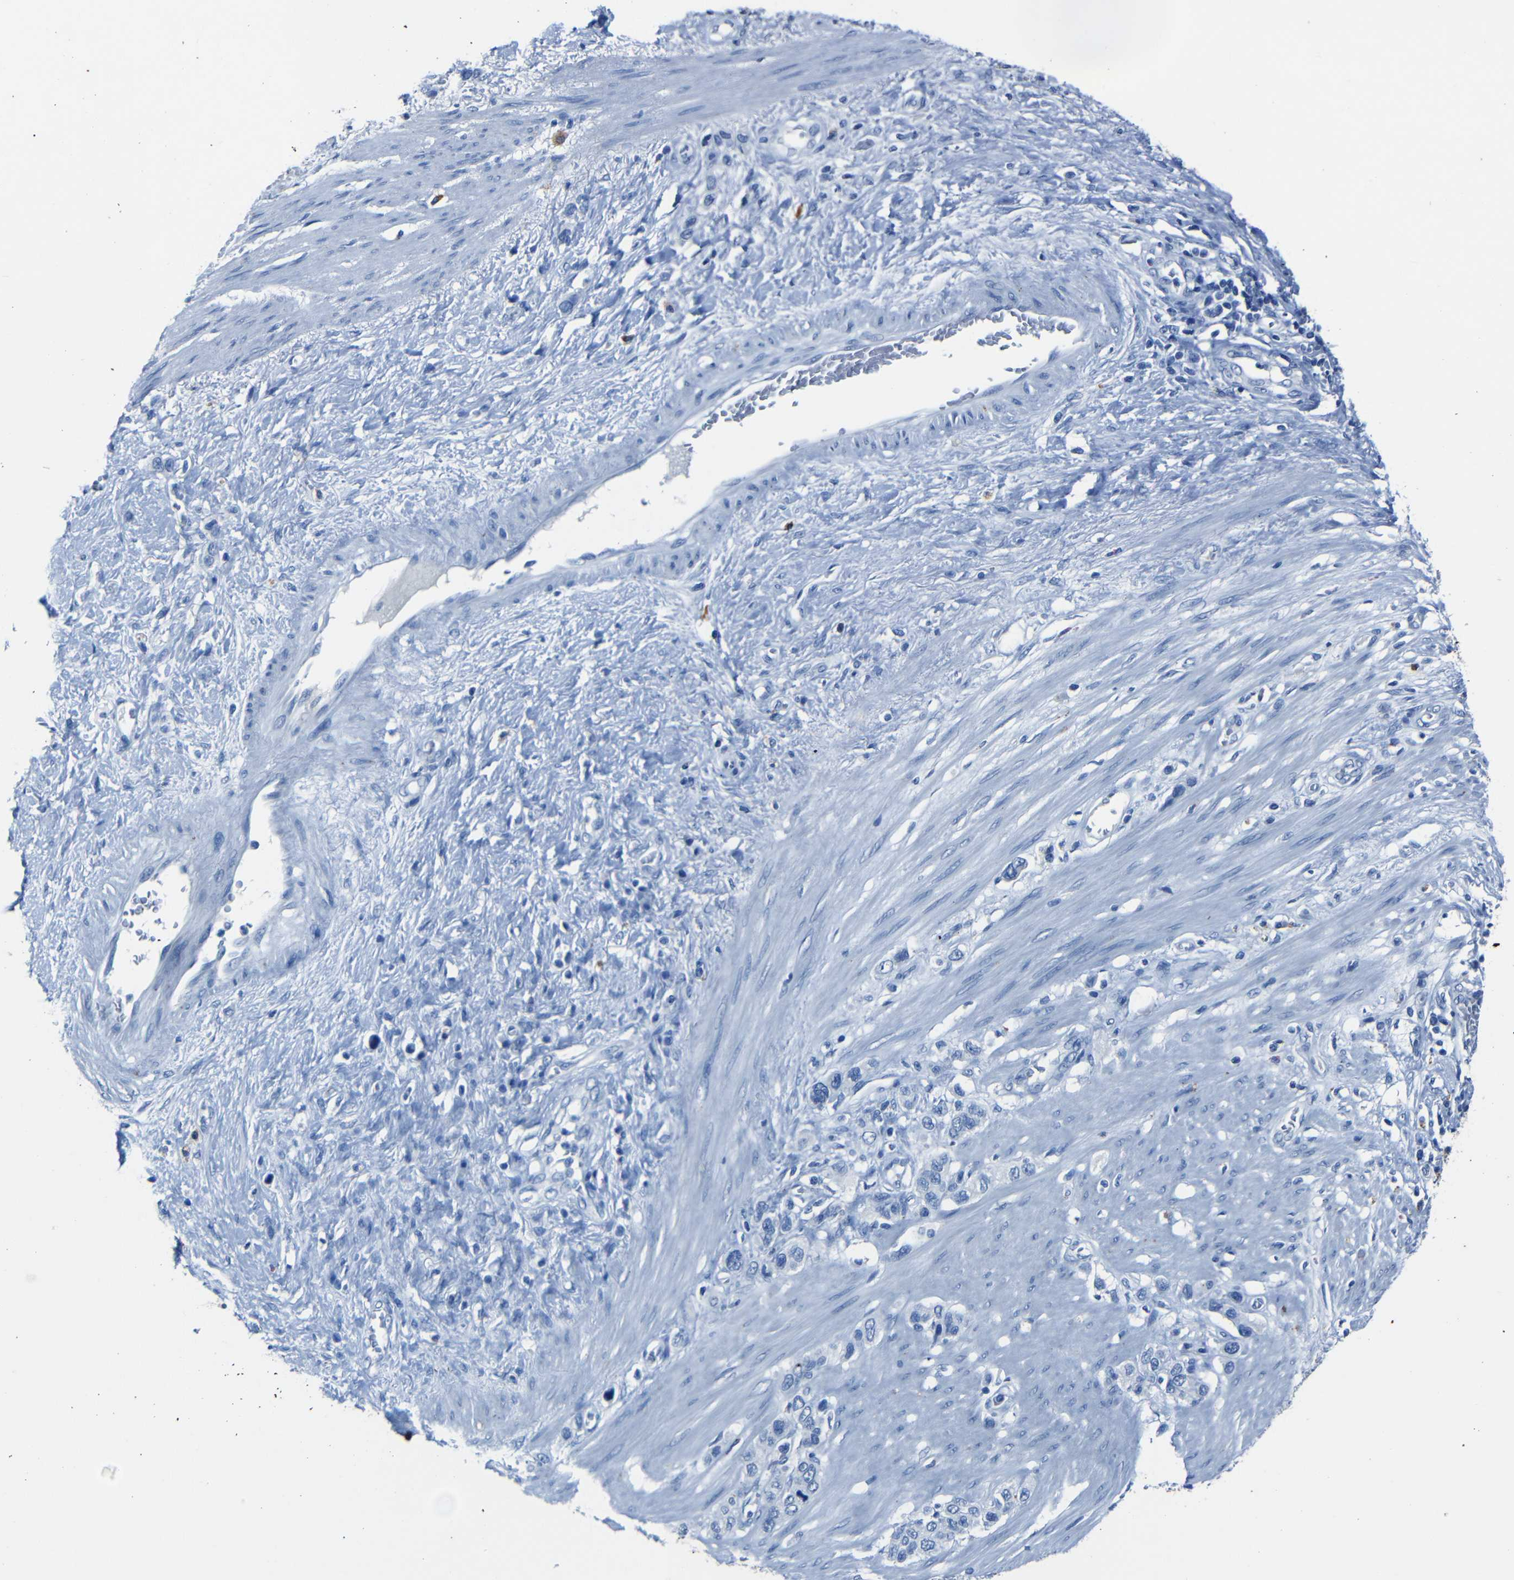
{"staining": {"intensity": "negative", "quantity": "none", "location": "none"}, "tissue": "stomach cancer", "cell_type": "Tumor cells", "image_type": "cancer", "snomed": [{"axis": "morphology", "description": "Adenocarcinoma, NOS"}, {"axis": "morphology", "description": "Adenocarcinoma, High grade"}, {"axis": "topography", "description": "Stomach, upper"}, {"axis": "topography", "description": "Stomach, lower"}], "caption": "Tumor cells show no significant expression in stomach adenocarcinoma.", "gene": "CLDN11", "patient": {"sex": "female", "age": 65}}